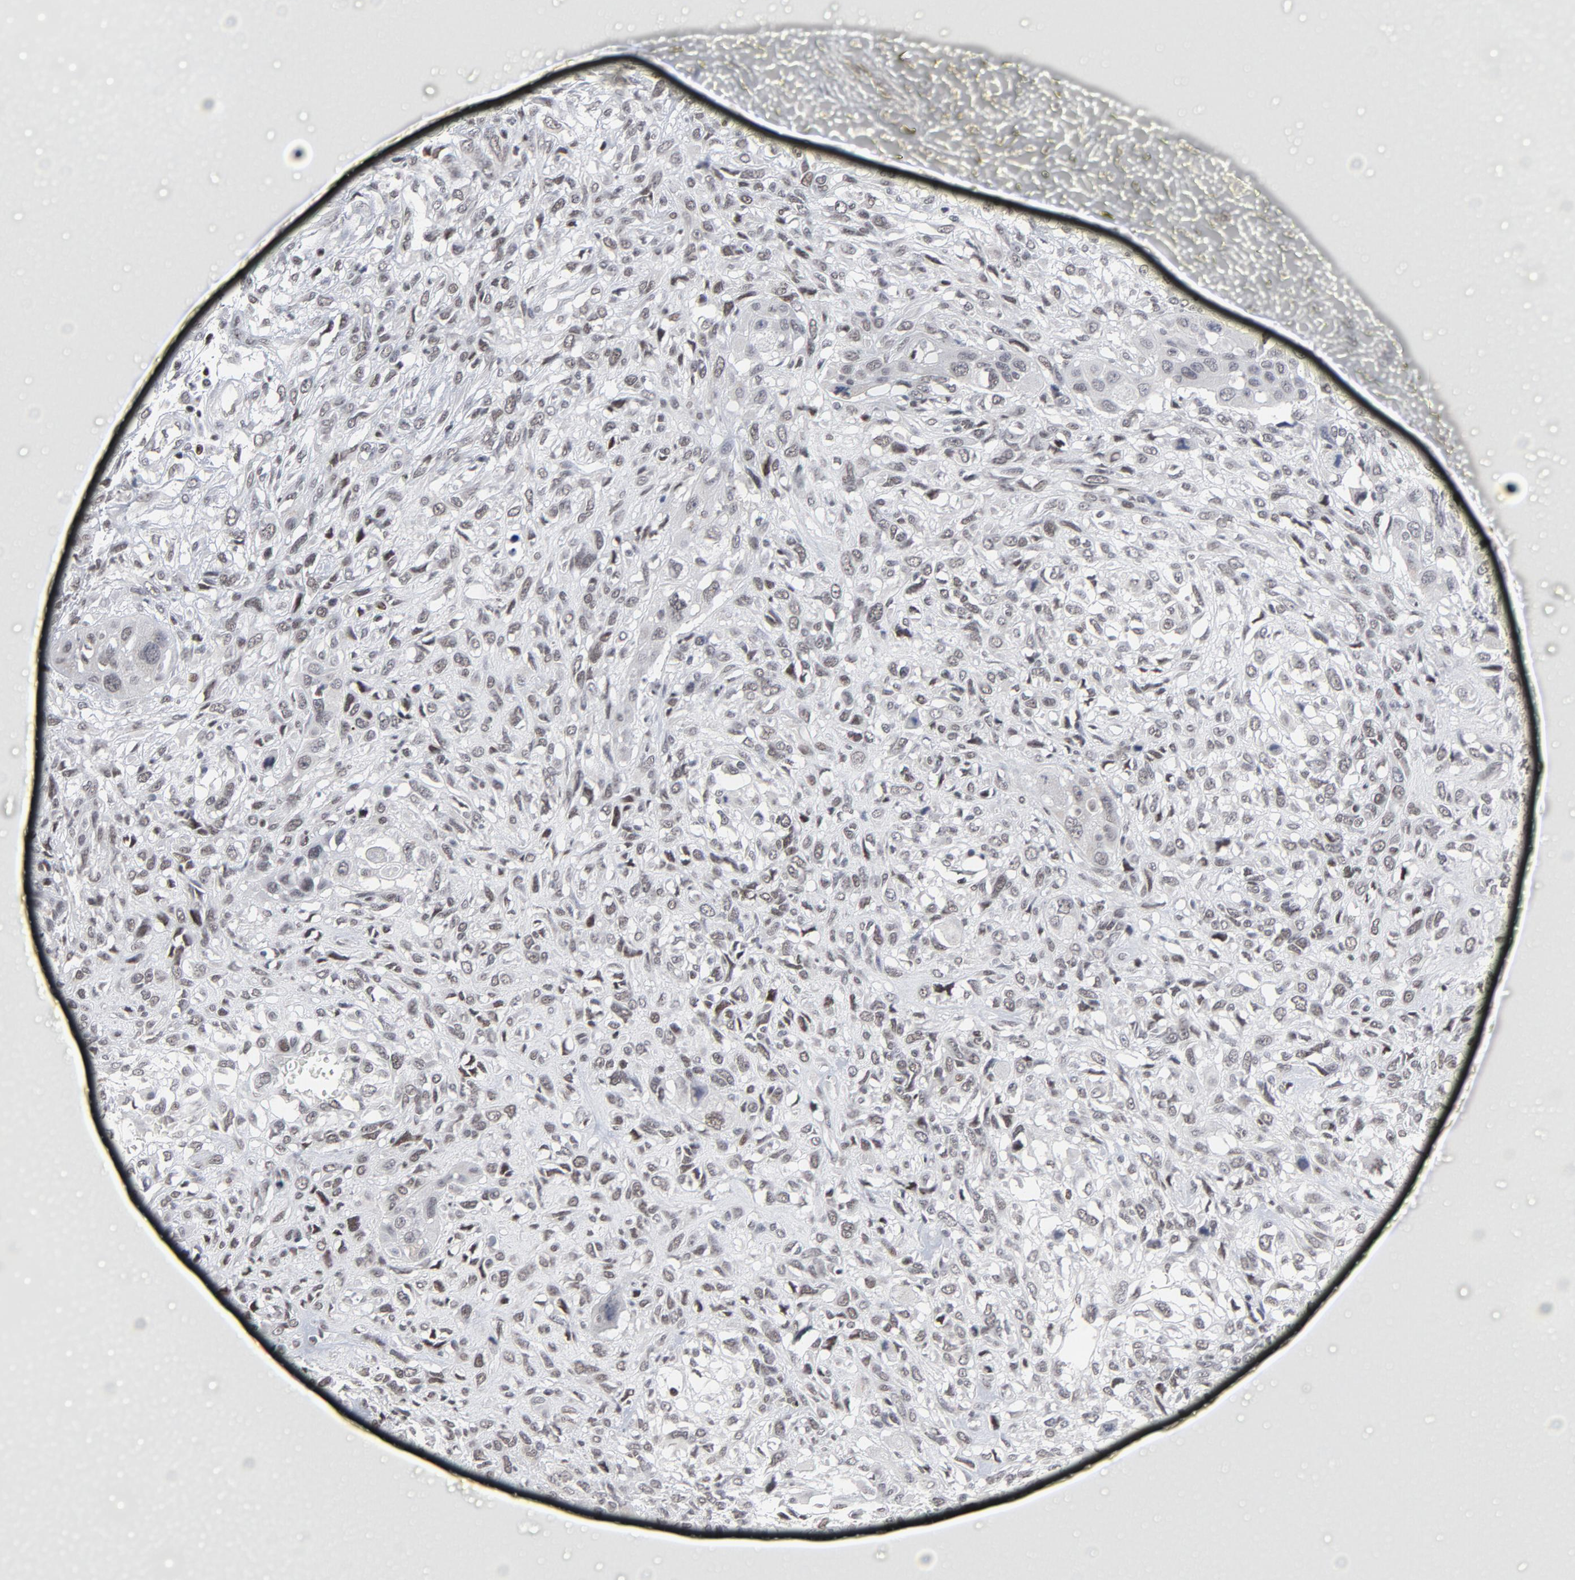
{"staining": {"intensity": "weak", "quantity": "25%-75%", "location": "nuclear"}, "tissue": "head and neck cancer", "cell_type": "Tumor cells", "image_type": "cancer", "snomed": [{"axis": "morphology", "description": "Neoplasm, malignant, NOS"}, {"axis": "topography", "description": "Salivary gland"}, {"axis": "topography", "description": "Head-Neck"}], "caption": "Weak nuclear expression is appreciated in approximately 25%-75% of tumor cells in malignant neoplasm (head and neck).", "gene": "GABPA", "patient": {"sex": "male", "age": 43}}